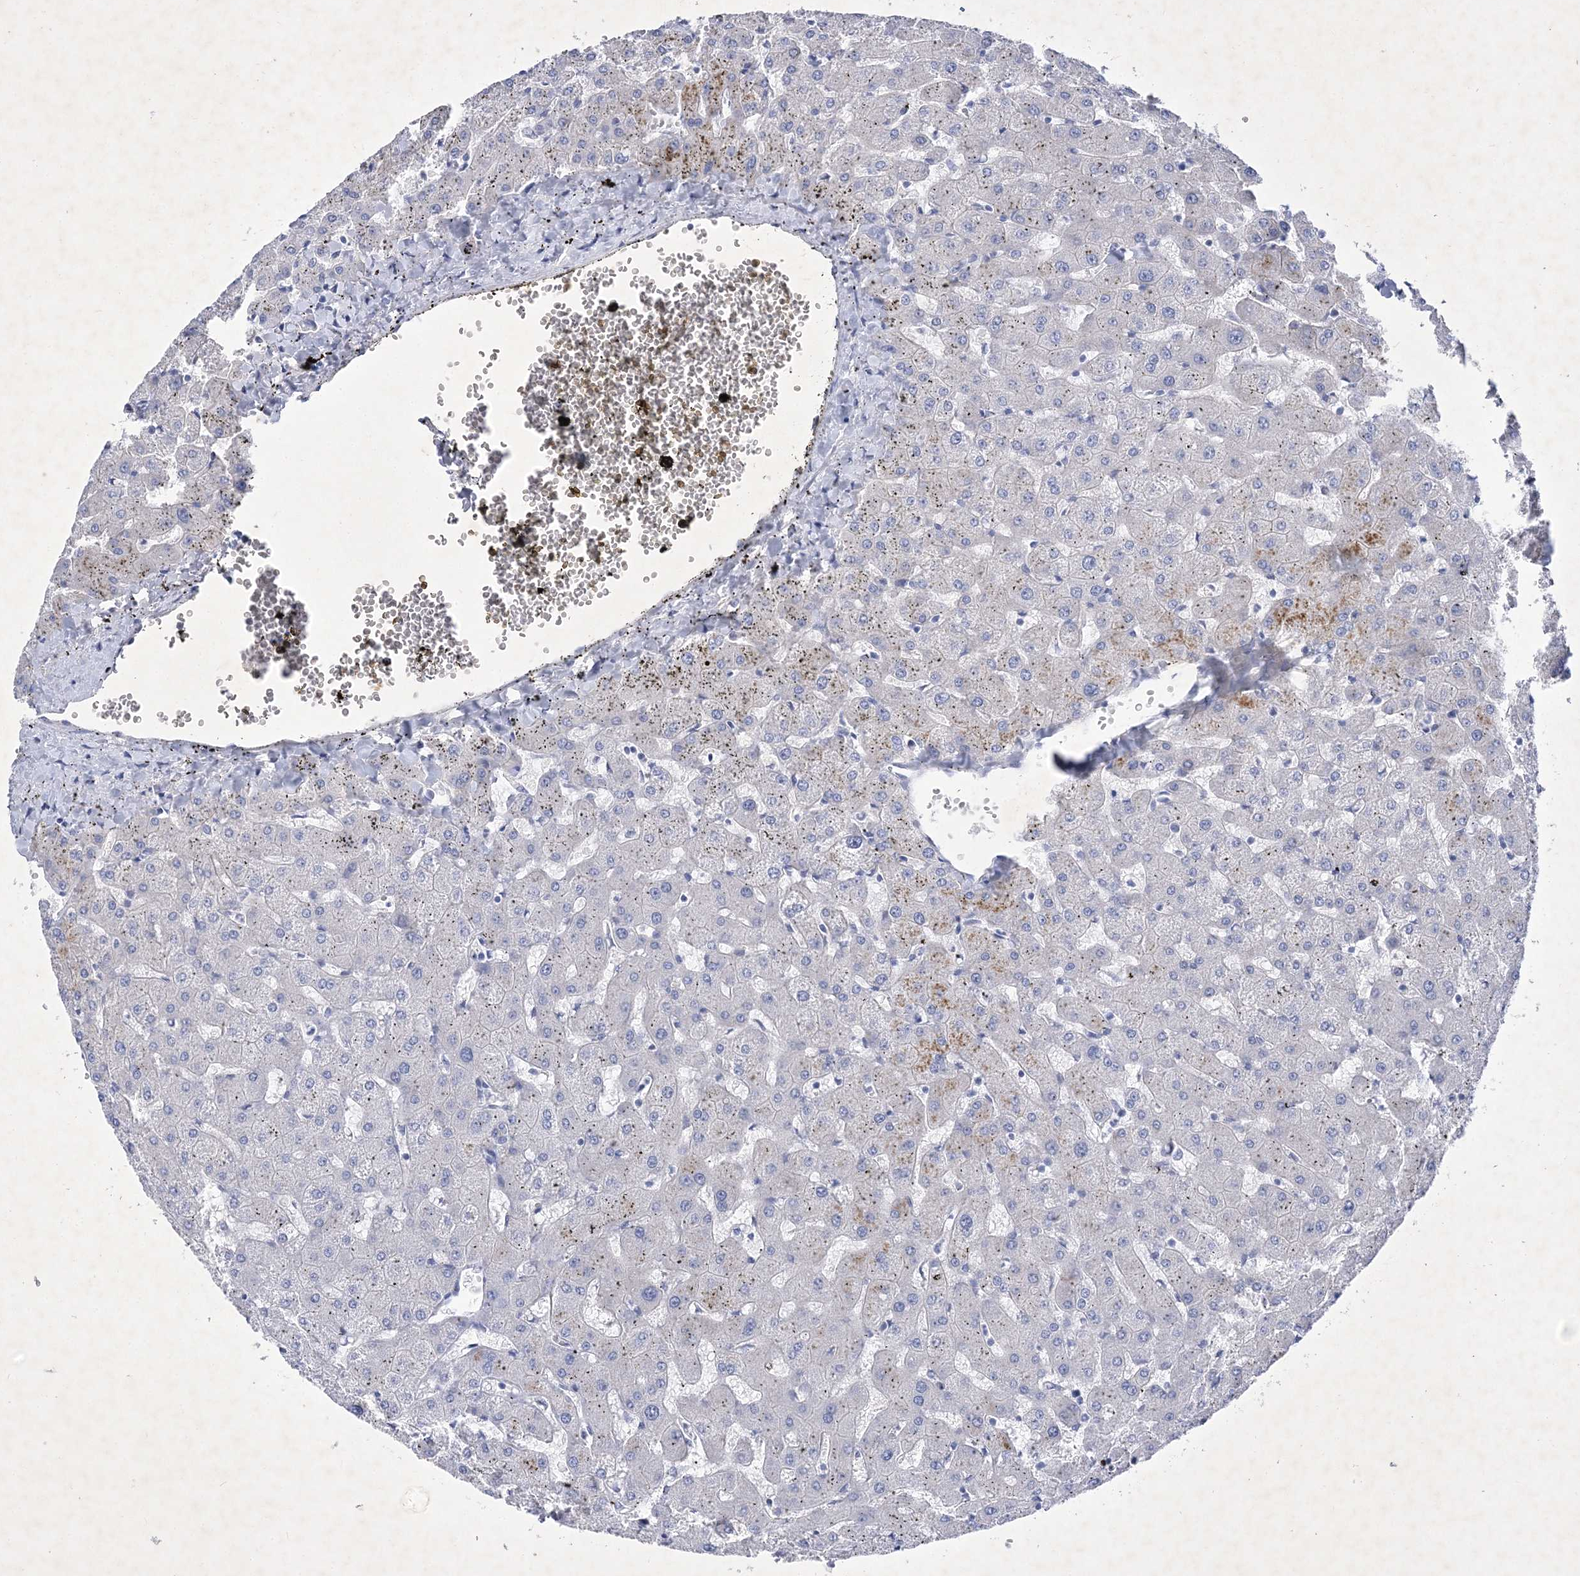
{"staining": {"intensity": "negative", "quantity": "none", "location": "none"}, "tissue": "liver", "cell_type": "Cholangiocytes", "image_type": "normal", "snomed": [{"axis": "morphology", "description": "Normal tissue, NOS"}, {"axis": "topography", "description": "Liver"}], "caption": "Immunohistochemistry (IHC) histopathology image of benign liver: human liver stained with DAB (3,3'-diaminobenzidine) demonstrates no significant protein staining in cholangiocytes.", "gene": "GPN1", "patient": {"sex": "female", "age": 63}}